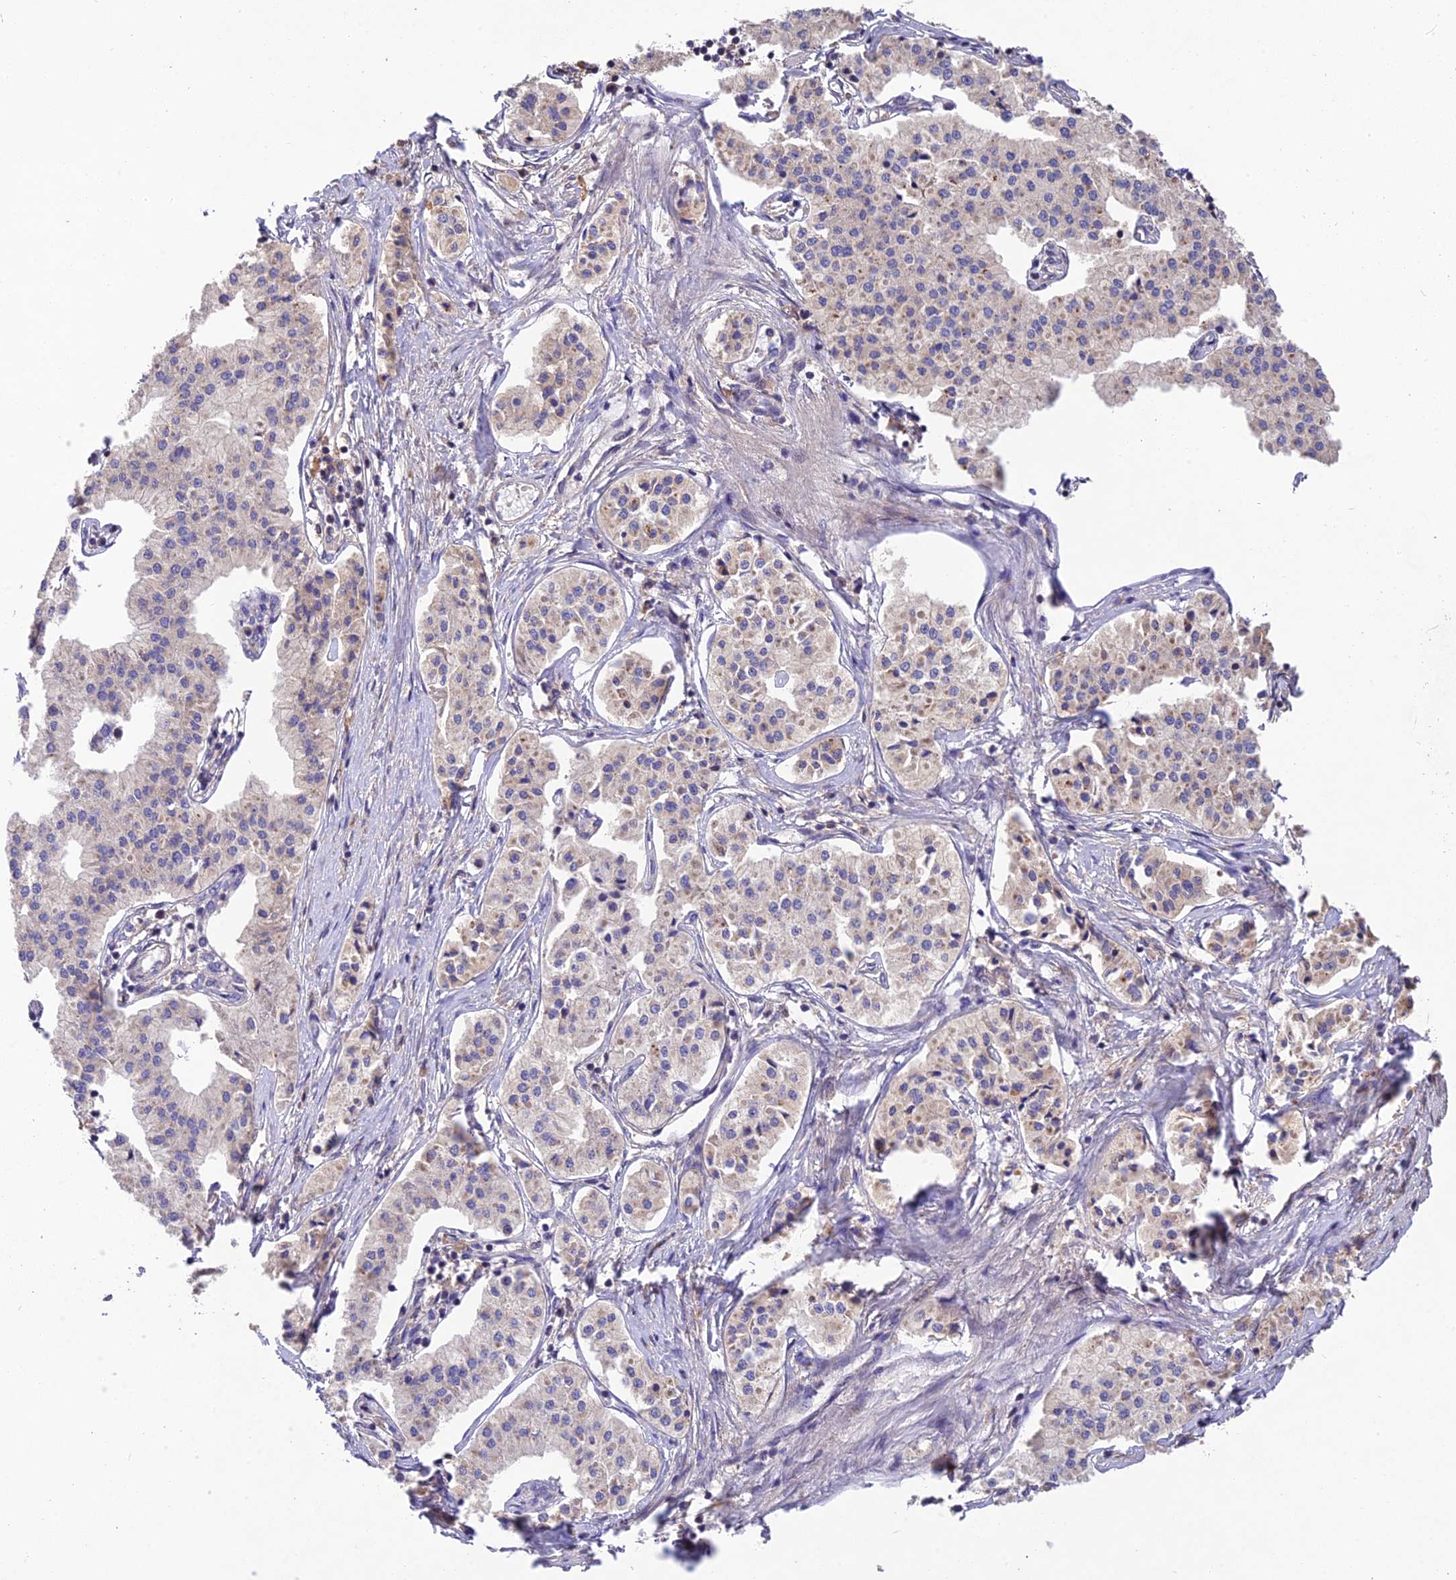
{"staining": {"intensity": "weak", "quantity": "25%-75%", "location": "cytoplasmic/membranous"}, "tissue": "pancreatic cancer", "cell_type": "Tumor cells", "image_type": "cancer", "snomed": [{"axis": "morphology", "description": "Adenocarcinoma, NOS"}, {"axis": "topography", "description": "Pancreas"}], "caption": "A brown stain shows weak cytoplasmic/membranous expression of a protein in pancreatic adenocarcinoma tumor cells.", "gene": "DENND5B", "patient": {"sex": "female", "age": 50}}